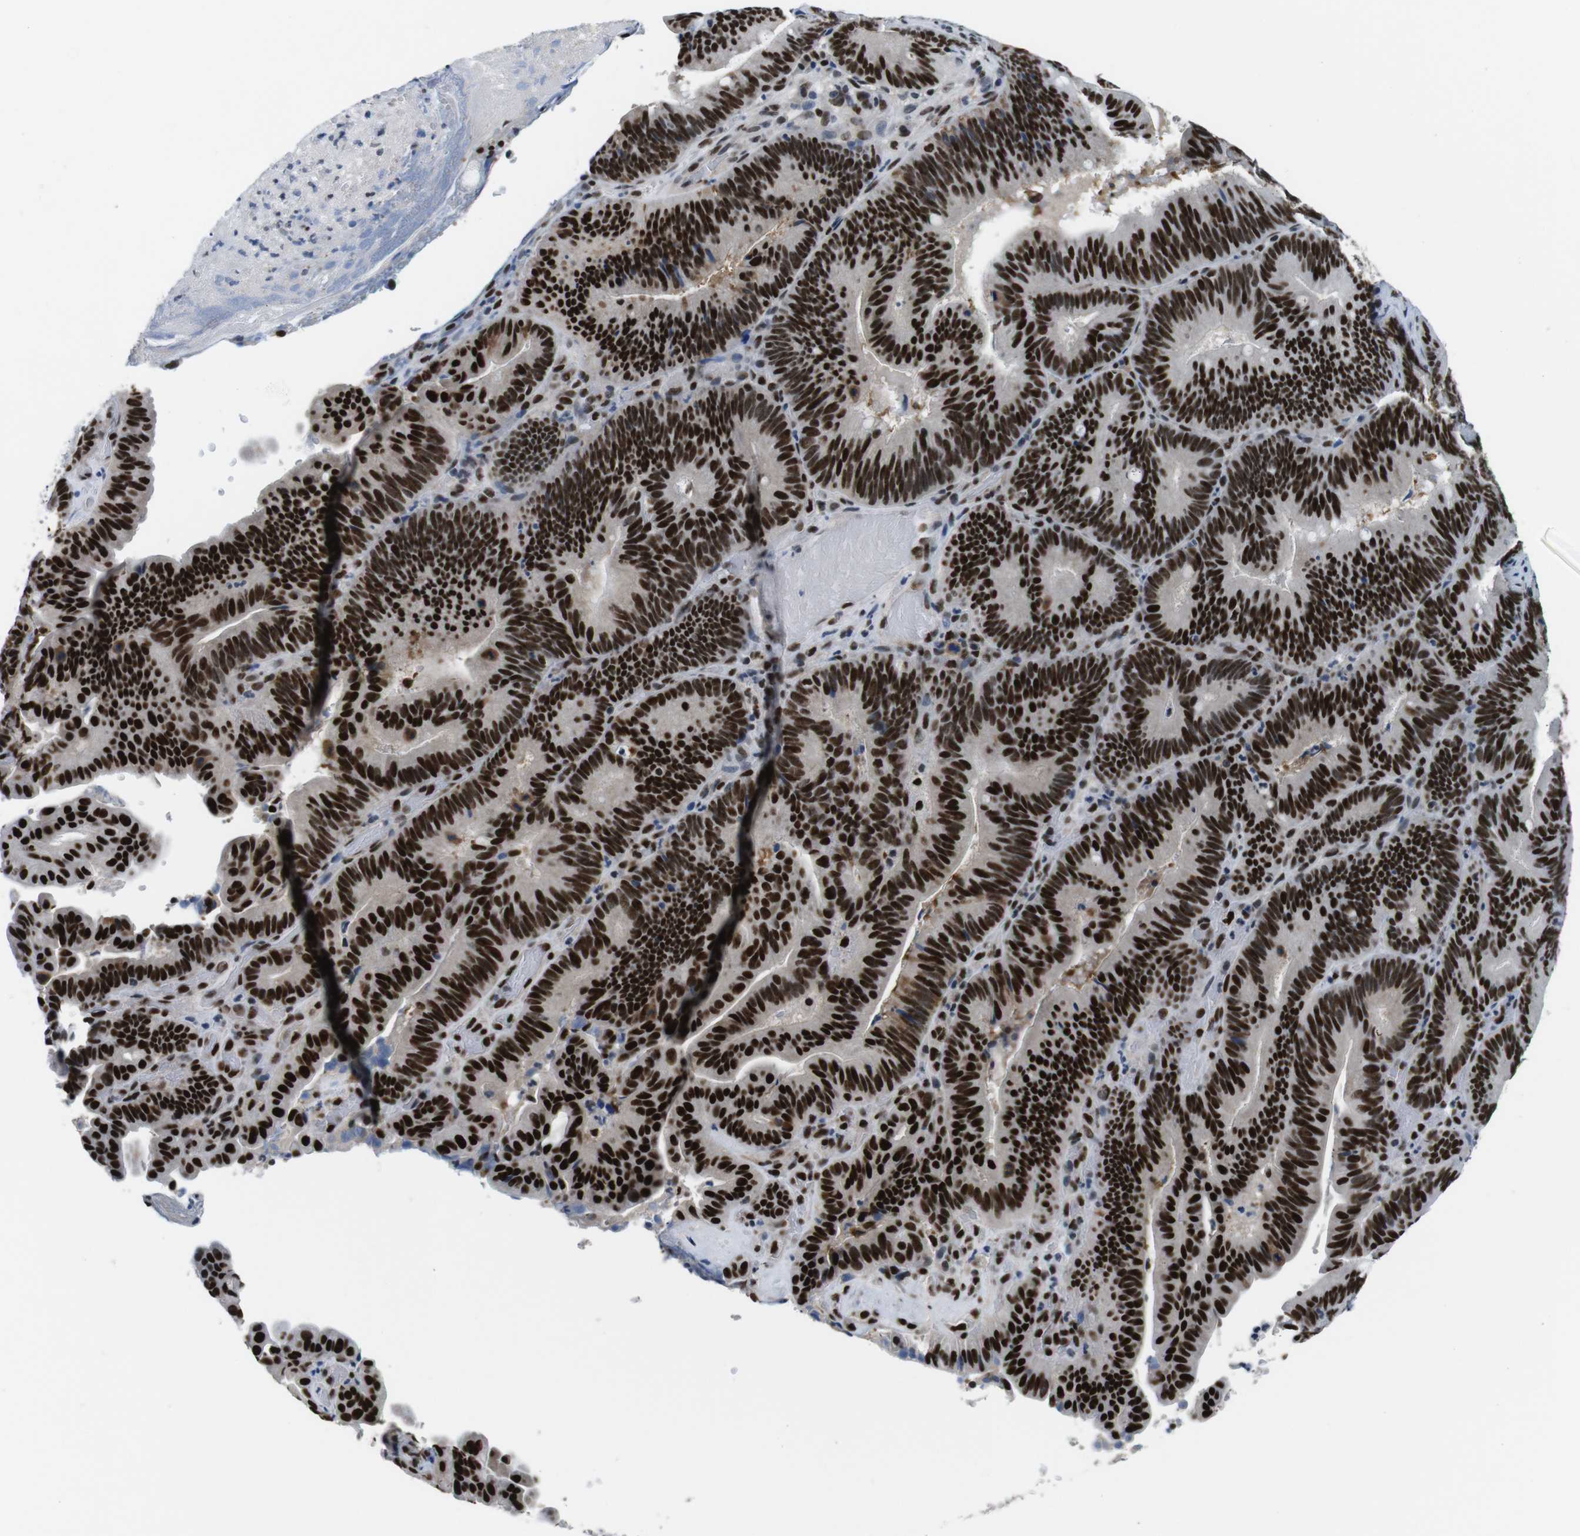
{"staining": {"intensity": "strong", "quantity": ">75%", "location": "nuclear"}, "tissue": "pancreatic cancer", "cell_type": "Tumor cells", "image_type": "cancer", "snomed": [{"axis": "morphology", "description": "Adenocarcinoma, NOS"}, {"axis": "topography", "description": "Pancreas"}], "caption": "Tumor cells exhibit high levels of strong nuclear expression in approximately >75% of cells in human adenocarcinoma (pancreatic).", "gene": "PSME3", "patient": {"sex": "male", "age": 82}}